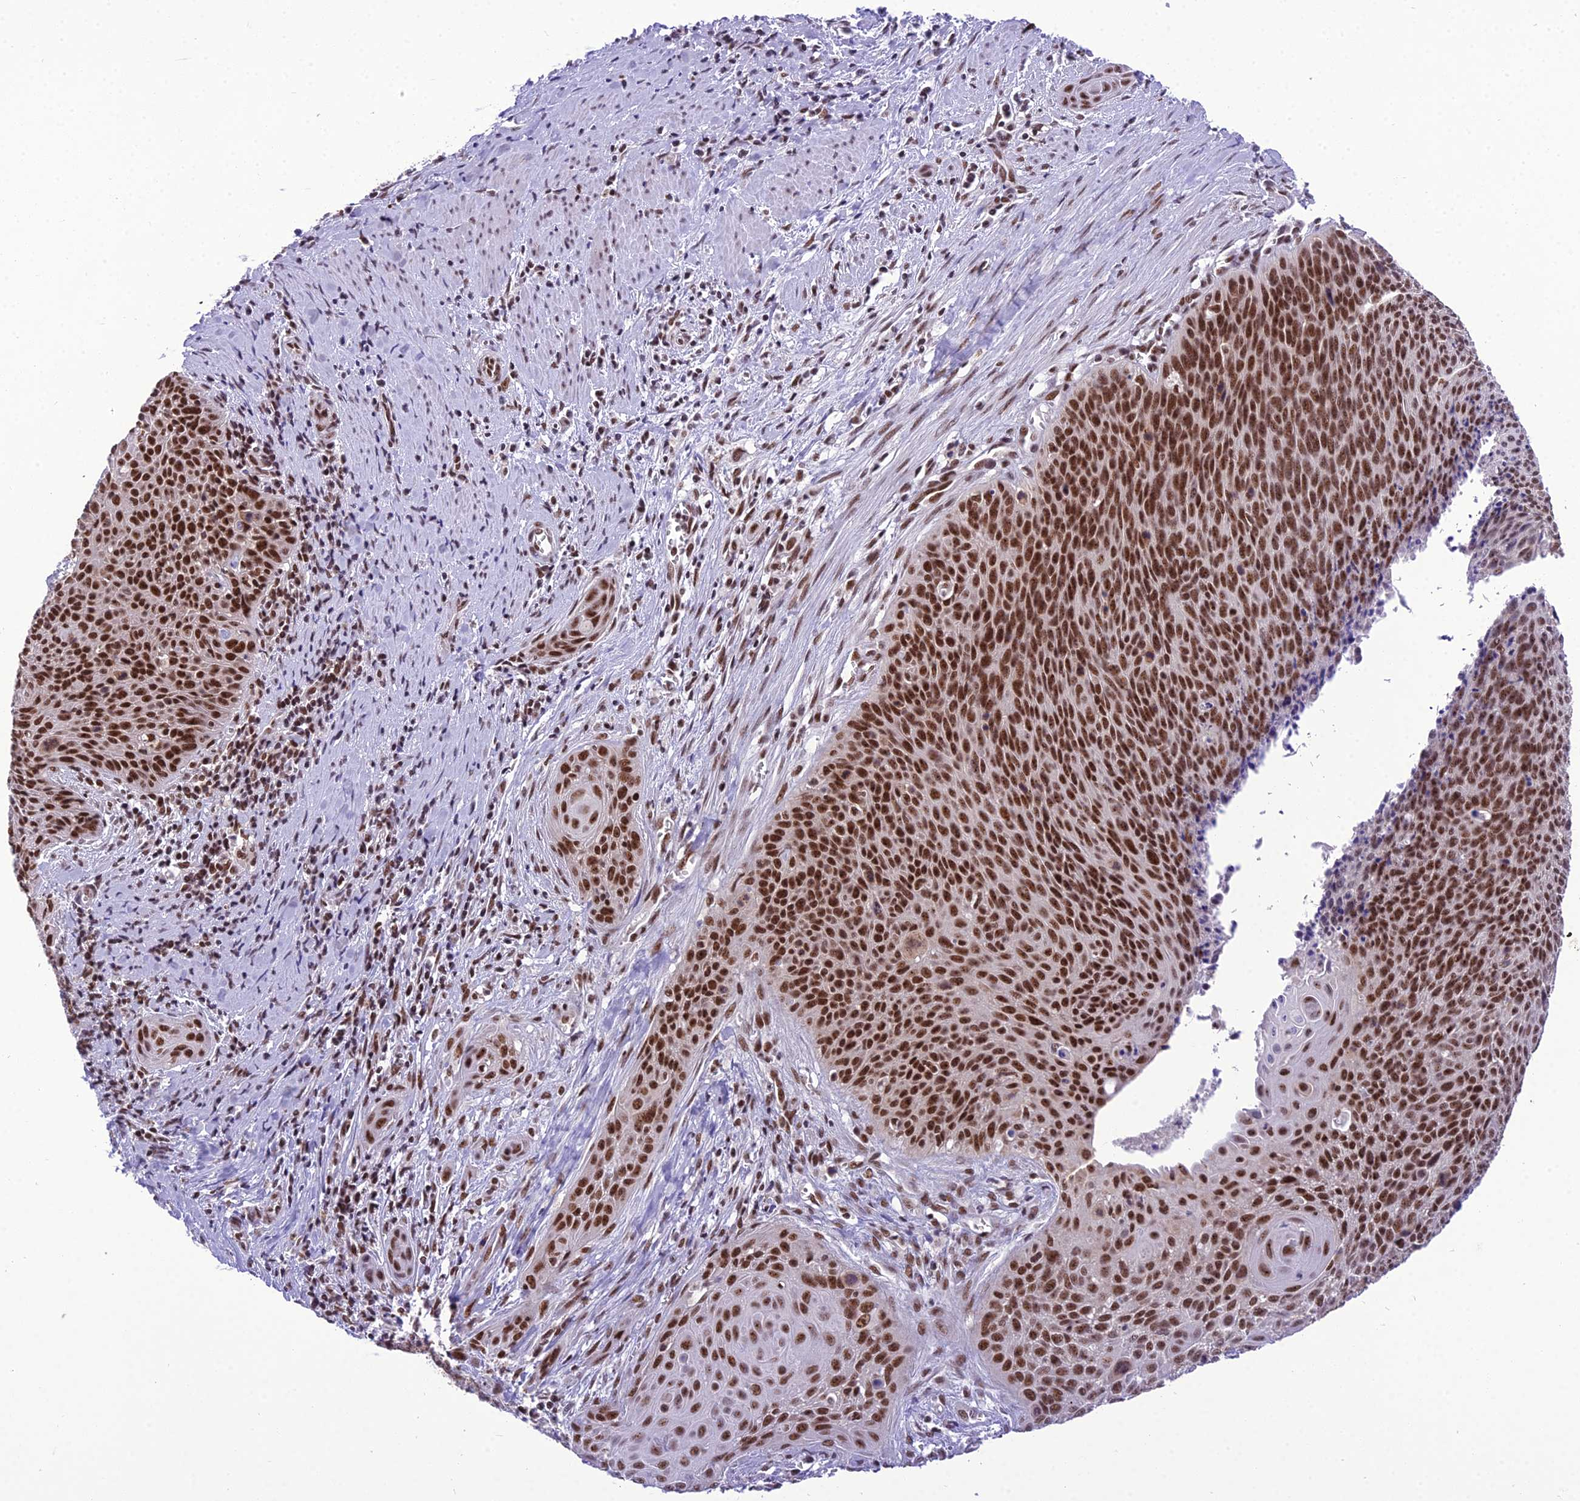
{"staining": {"intensity": "strong", "quantity": ">75%", "location": "nuclear"}, "tissue": "cervical cancer", "cell_type": "Tumor cells", "image_type": "cancer", "snomed": [{"axis": "morphology", "description": "Squamous cell carcinoma, NOS"}, {"axis": "topography", "description": "Cervix"}], "caption": "Brown immunohistochemical staining in squamous cell carcinoma (cervical) displays strong nuclear expression in about >75% of tumor cells.", "gene": "SH3RF3", "patient": {"sex": "female", "age": 55}}